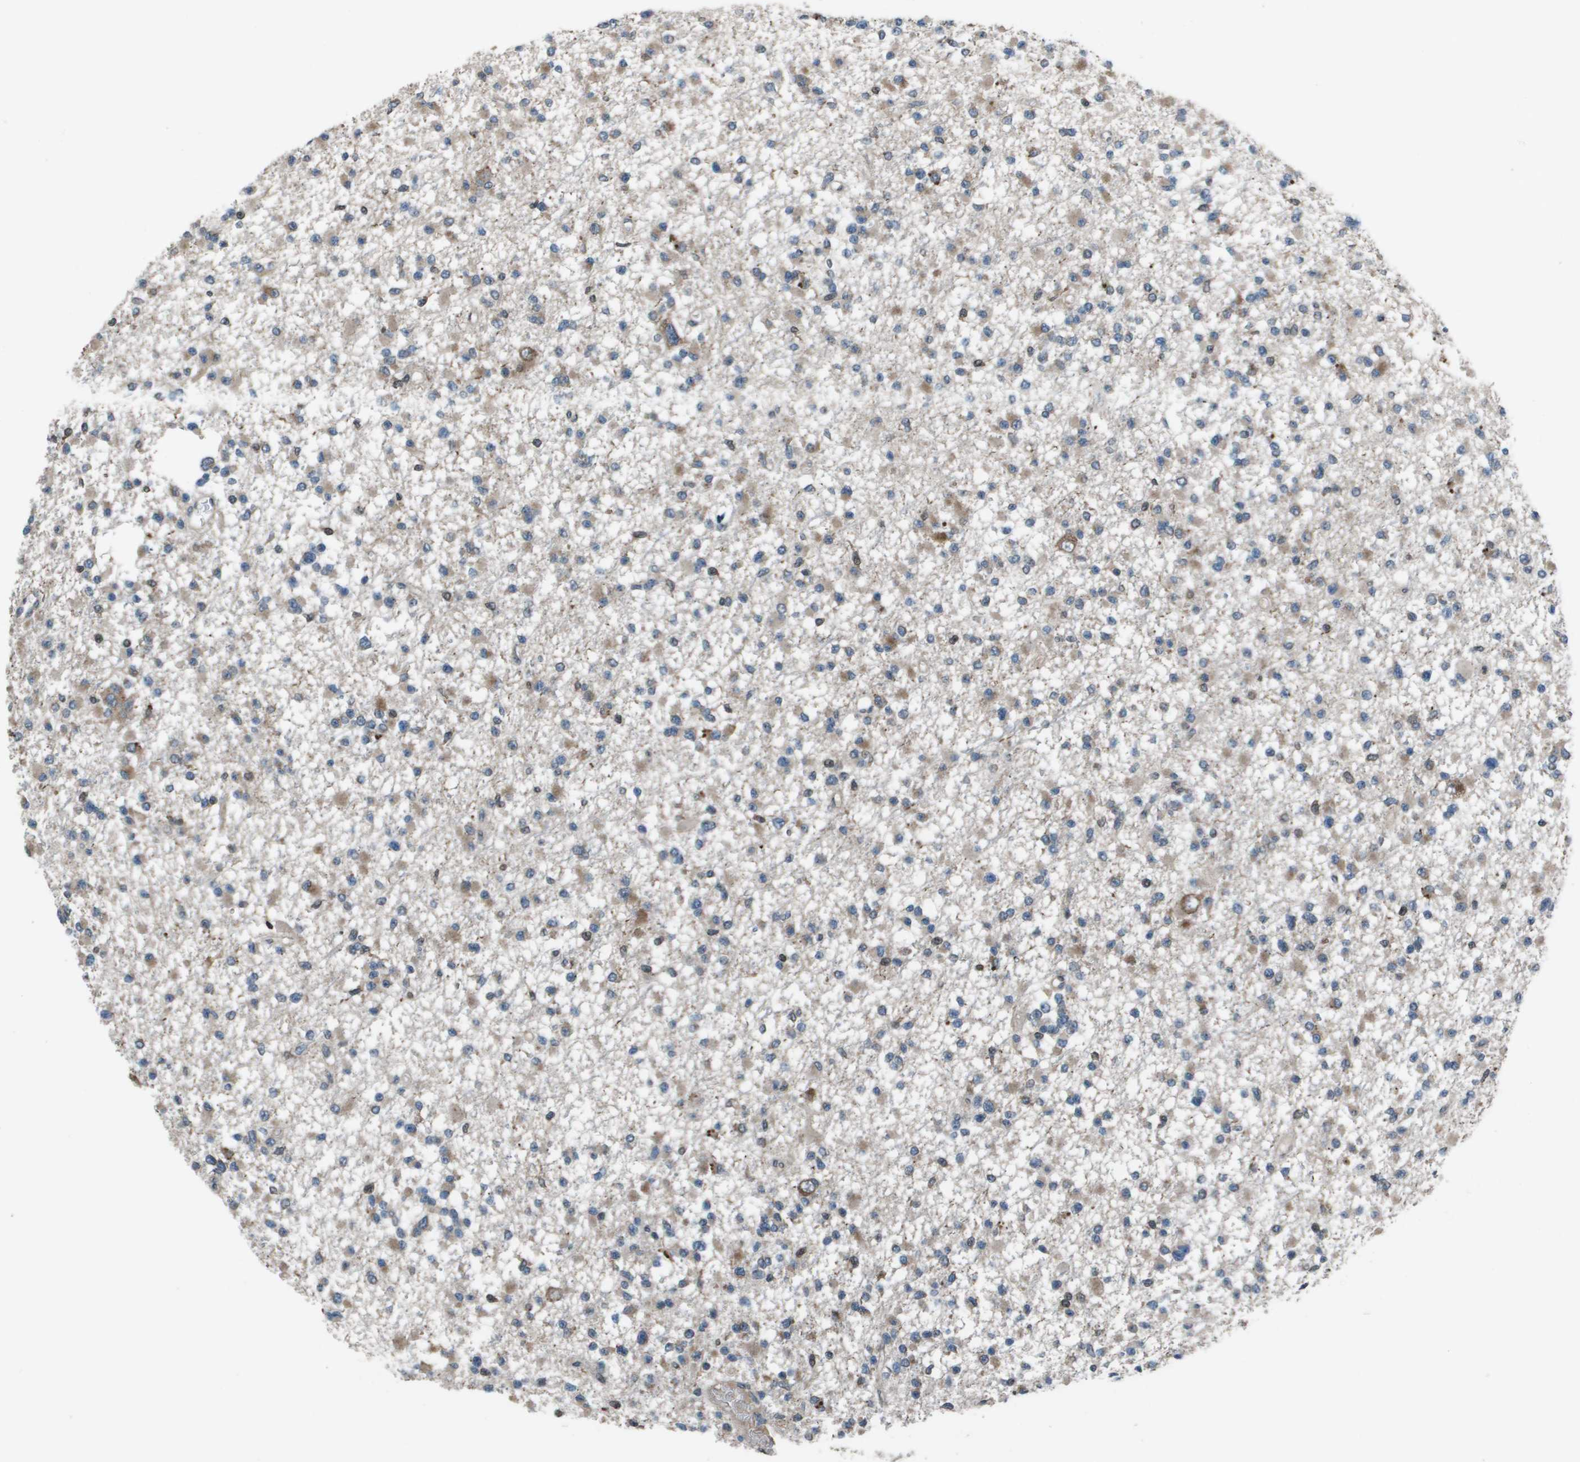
{"staining": {"intensity": "weak", "quantity": "25%-75%", "location": "cytoplasmic/membranous"}, "tissue": "glioma", "cell_type": "Tumor cells", "image_type": "cancer", "snomed": [{"axis": "morphology", "description": "Glioma, malignant, Low grade"}, {"axis": "topography", "description": "Brain"}], "caption": "Weak cytoplasmic/membranous staining is appreciated in approximately 25%-75% of tumor cells in glioma.", "gene": "GOSR2", "patient": {"sex": "female", "age": 22}}